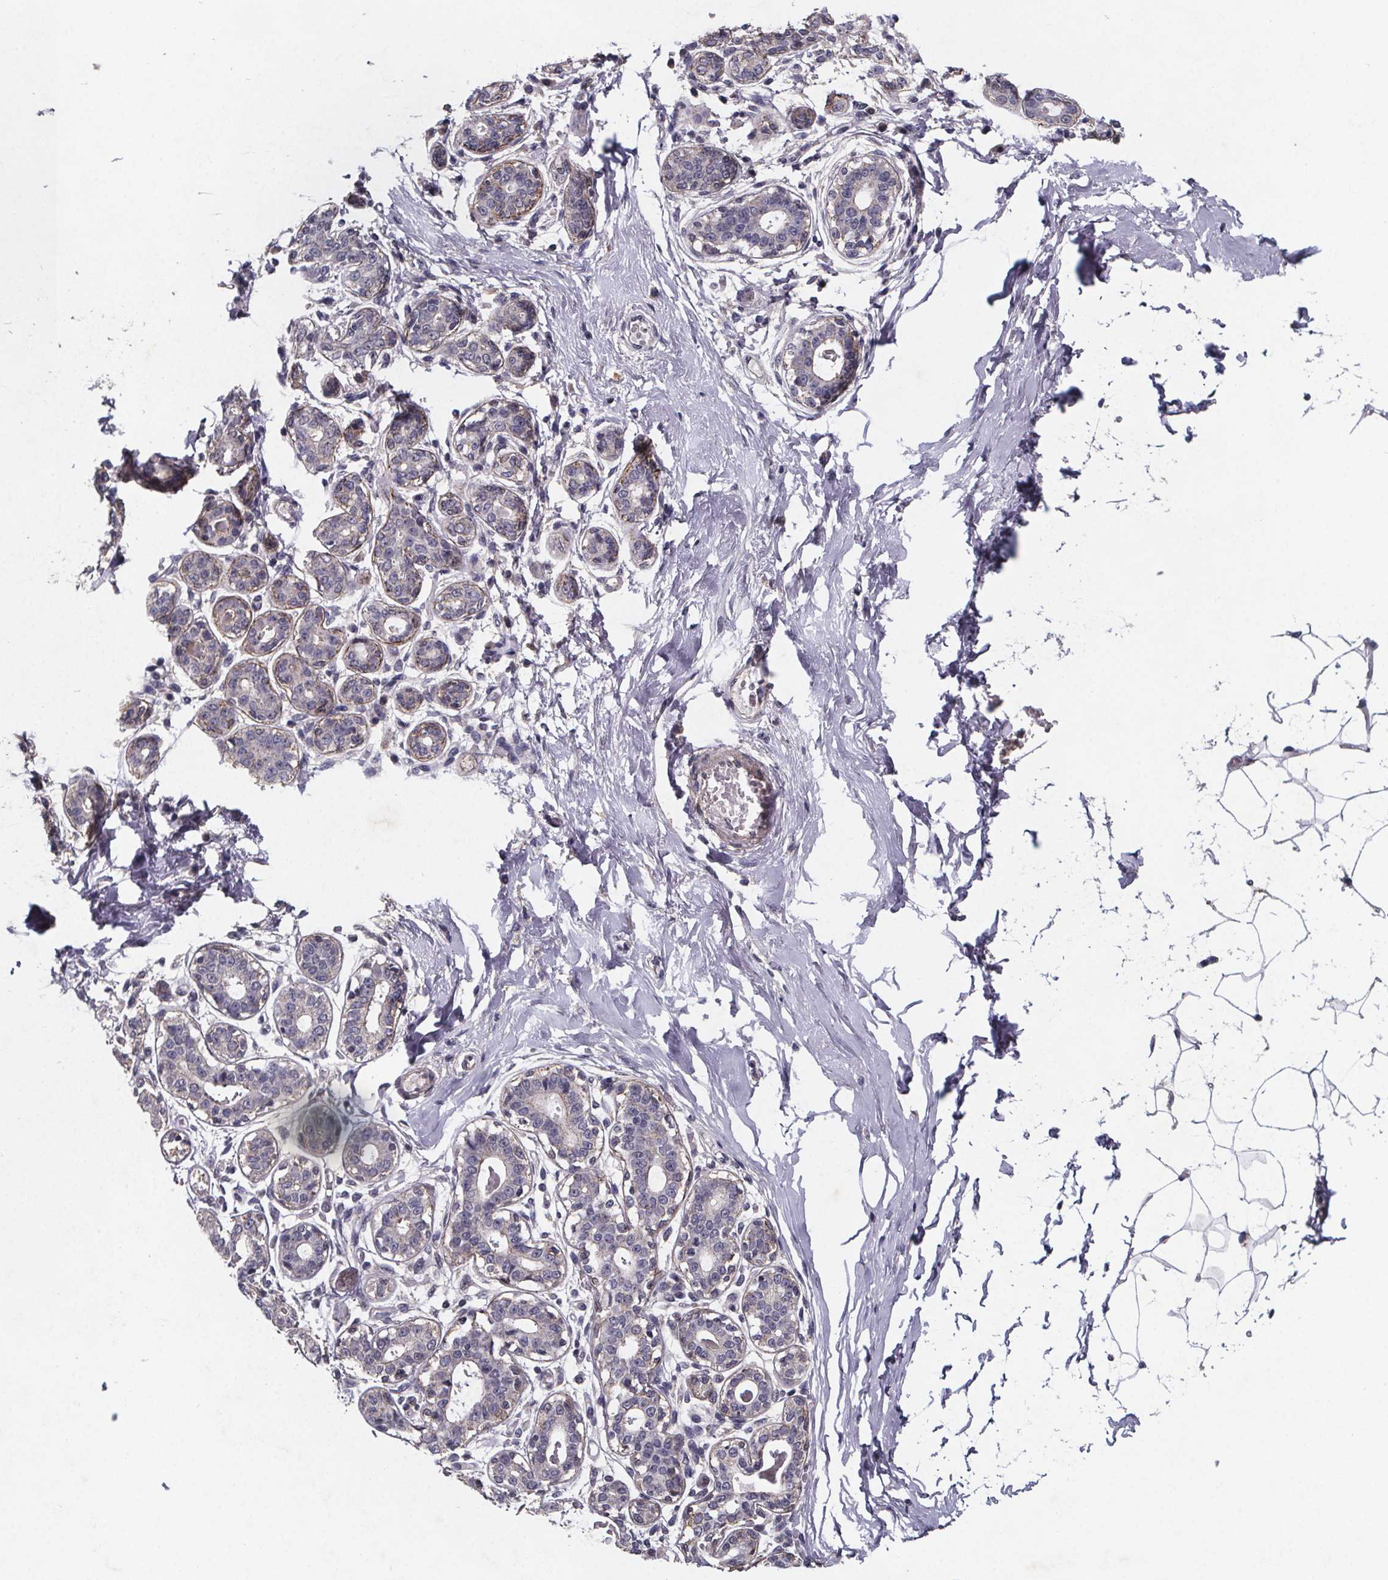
{"staining": {"intensity": "weak", "quantity": "<25%", "location": "cytoplasmic/membranous"}, "tissue": "breast", "cell_type": "Adipocytes", "image_type": "normal", "snomed": [{"axis": "morphology", "description": "Normal tissue, NOS"}, {"axis": "topography", "description": "Skin"}, {"axis": "topography", "description": "Breast"}], "caption": "A histopathology image of breast stained for a protein reveals no brown staining in adipocytes. The staining is performed using DAB brown chromogen with nuclei counter-stained in using hematoxylin.", "gene": "PALLD", "patient": {"sex": "female", "age": 43}}